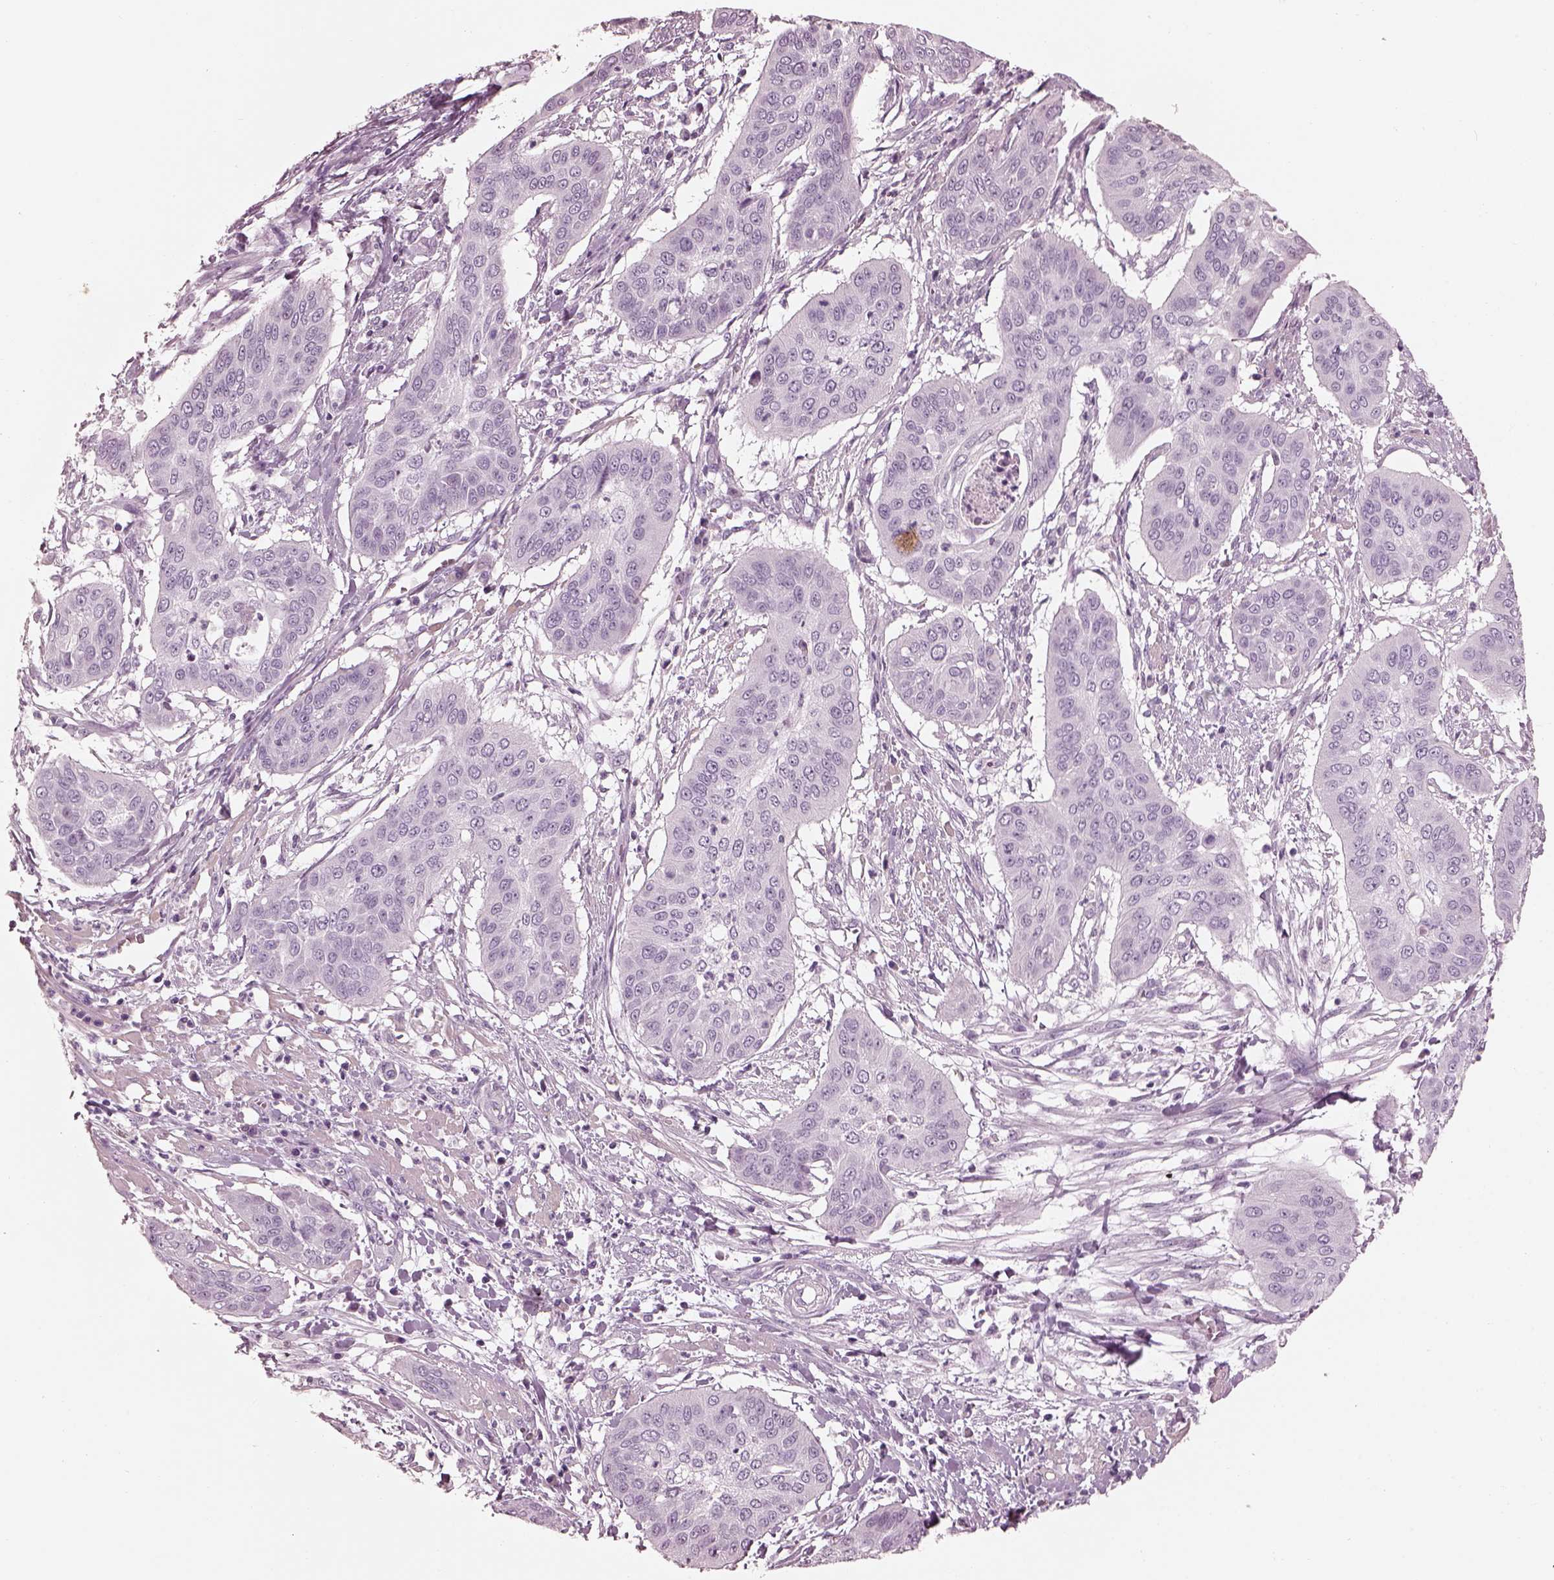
{"staining": {"intensity": "negative", "quantity": "none", "location": "none"}, "tissue": "cervical cancer", "cell_type": "Tumor cells", "image_type": "cancer", "snomed": [{"axis": "morphology", "description": "Squamous cell carcinoma, NOS"}, {"axis": "topography", "description": "Cervix"}], "caption": "Cervical cancer was stained to show a protein in brown. There is no significant expression in tumor cells.", "gene": "RSPH9", "patient": {"sex": "female", "age": 39}}